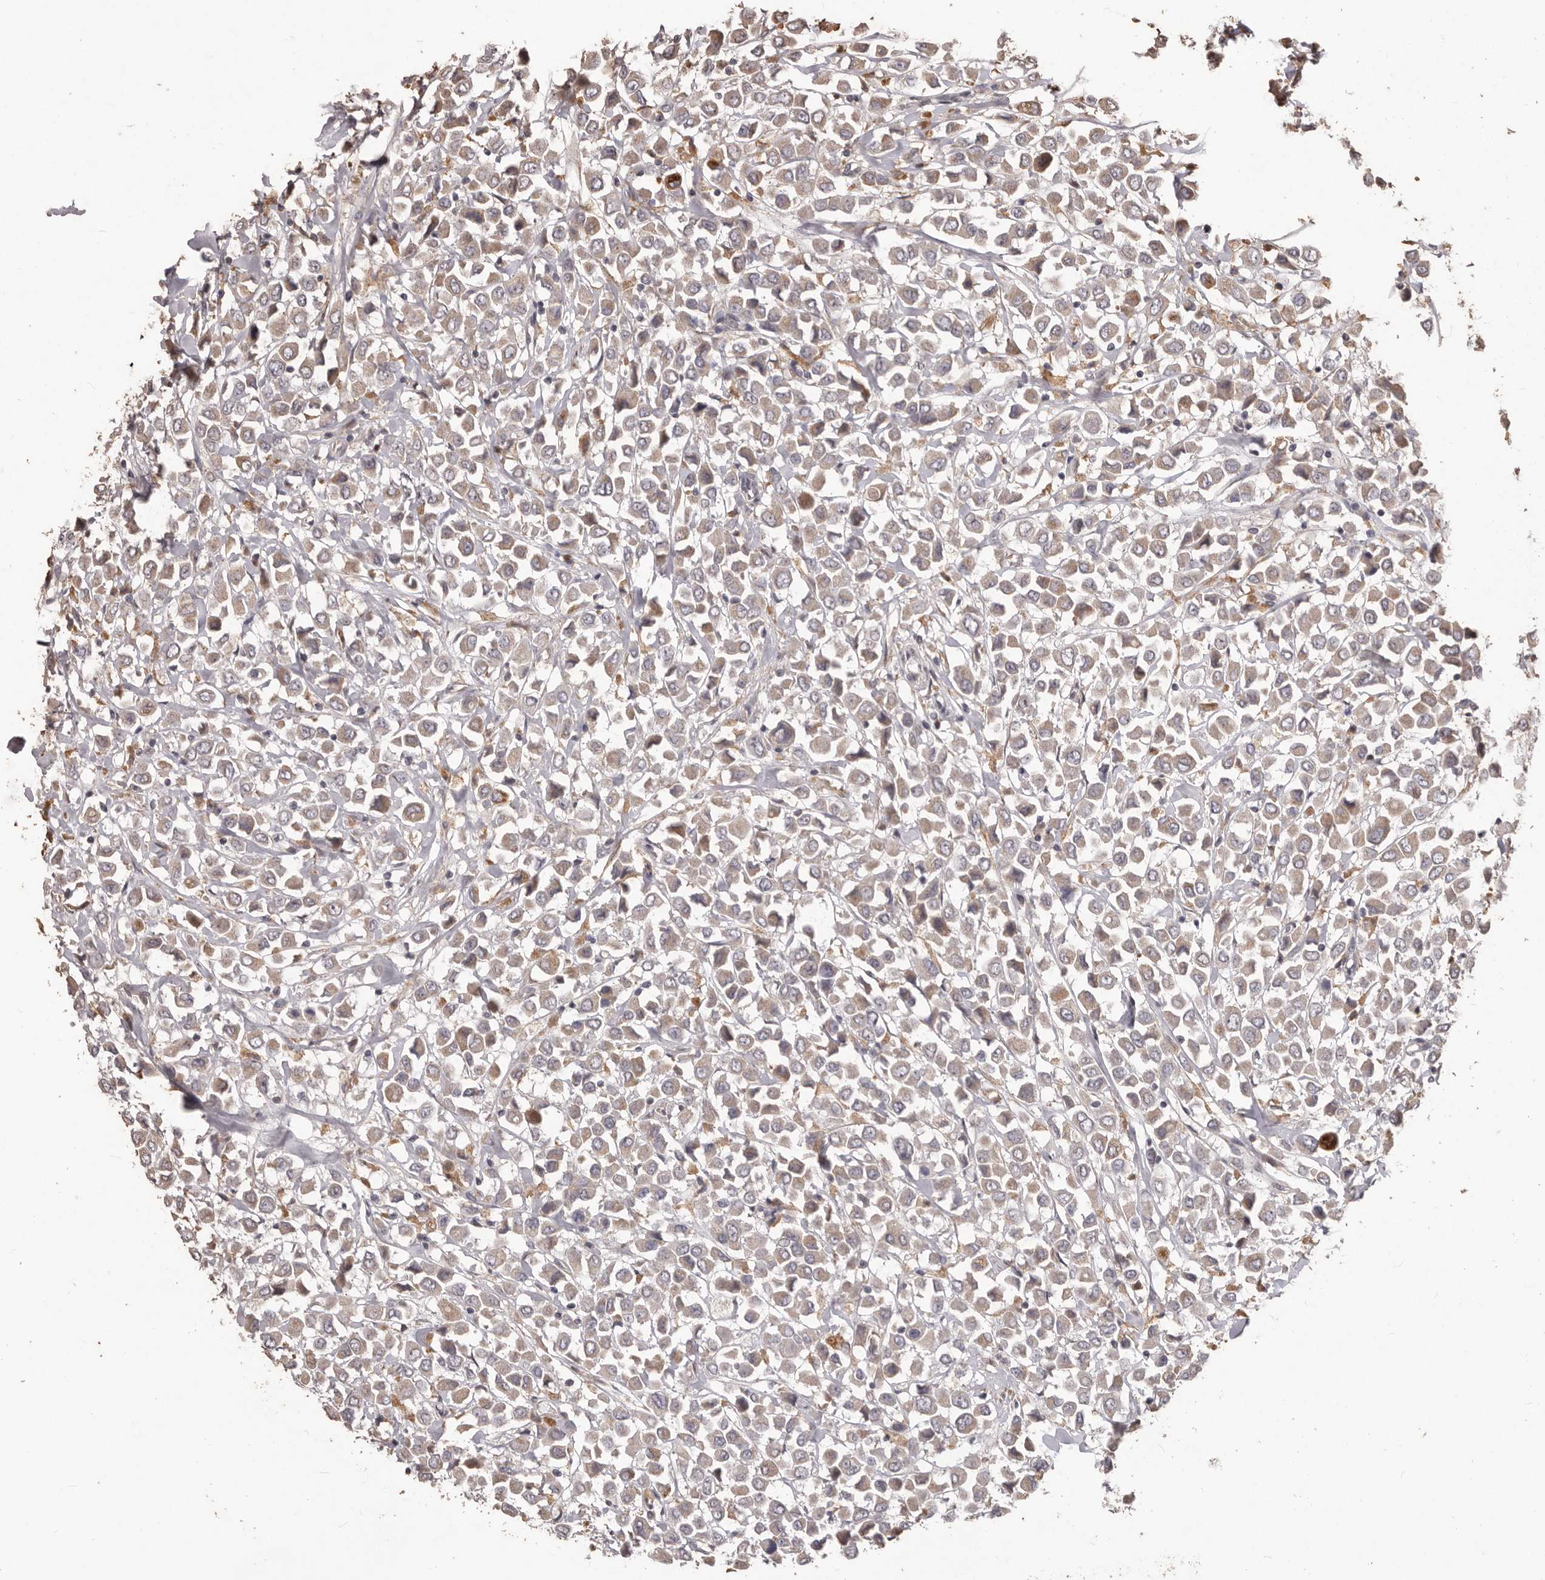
{"staining": {"intensity": "moderate", "quantity": "<25%", "location": "cytoplasmic/membranous"}, "tissue": "breast cancer", "cell_type": "Tumor cells", "image_type": "cancer", "snomed": [{"axis": "morphology", "description": "Duct carcinoma"}, {"axis": "topography", "description": "Breast"}], "caption": "Immunohistochemistry histopathology image of human breast cancer (invasive ductal carcinoma) stained for a protein (brown), which shows low levels of moderate cytoplasmic/membranous expression in approximately <25% of tumor cells.", "gene": "PRSS27", "patient": {"sex": "female", "age": 61}}